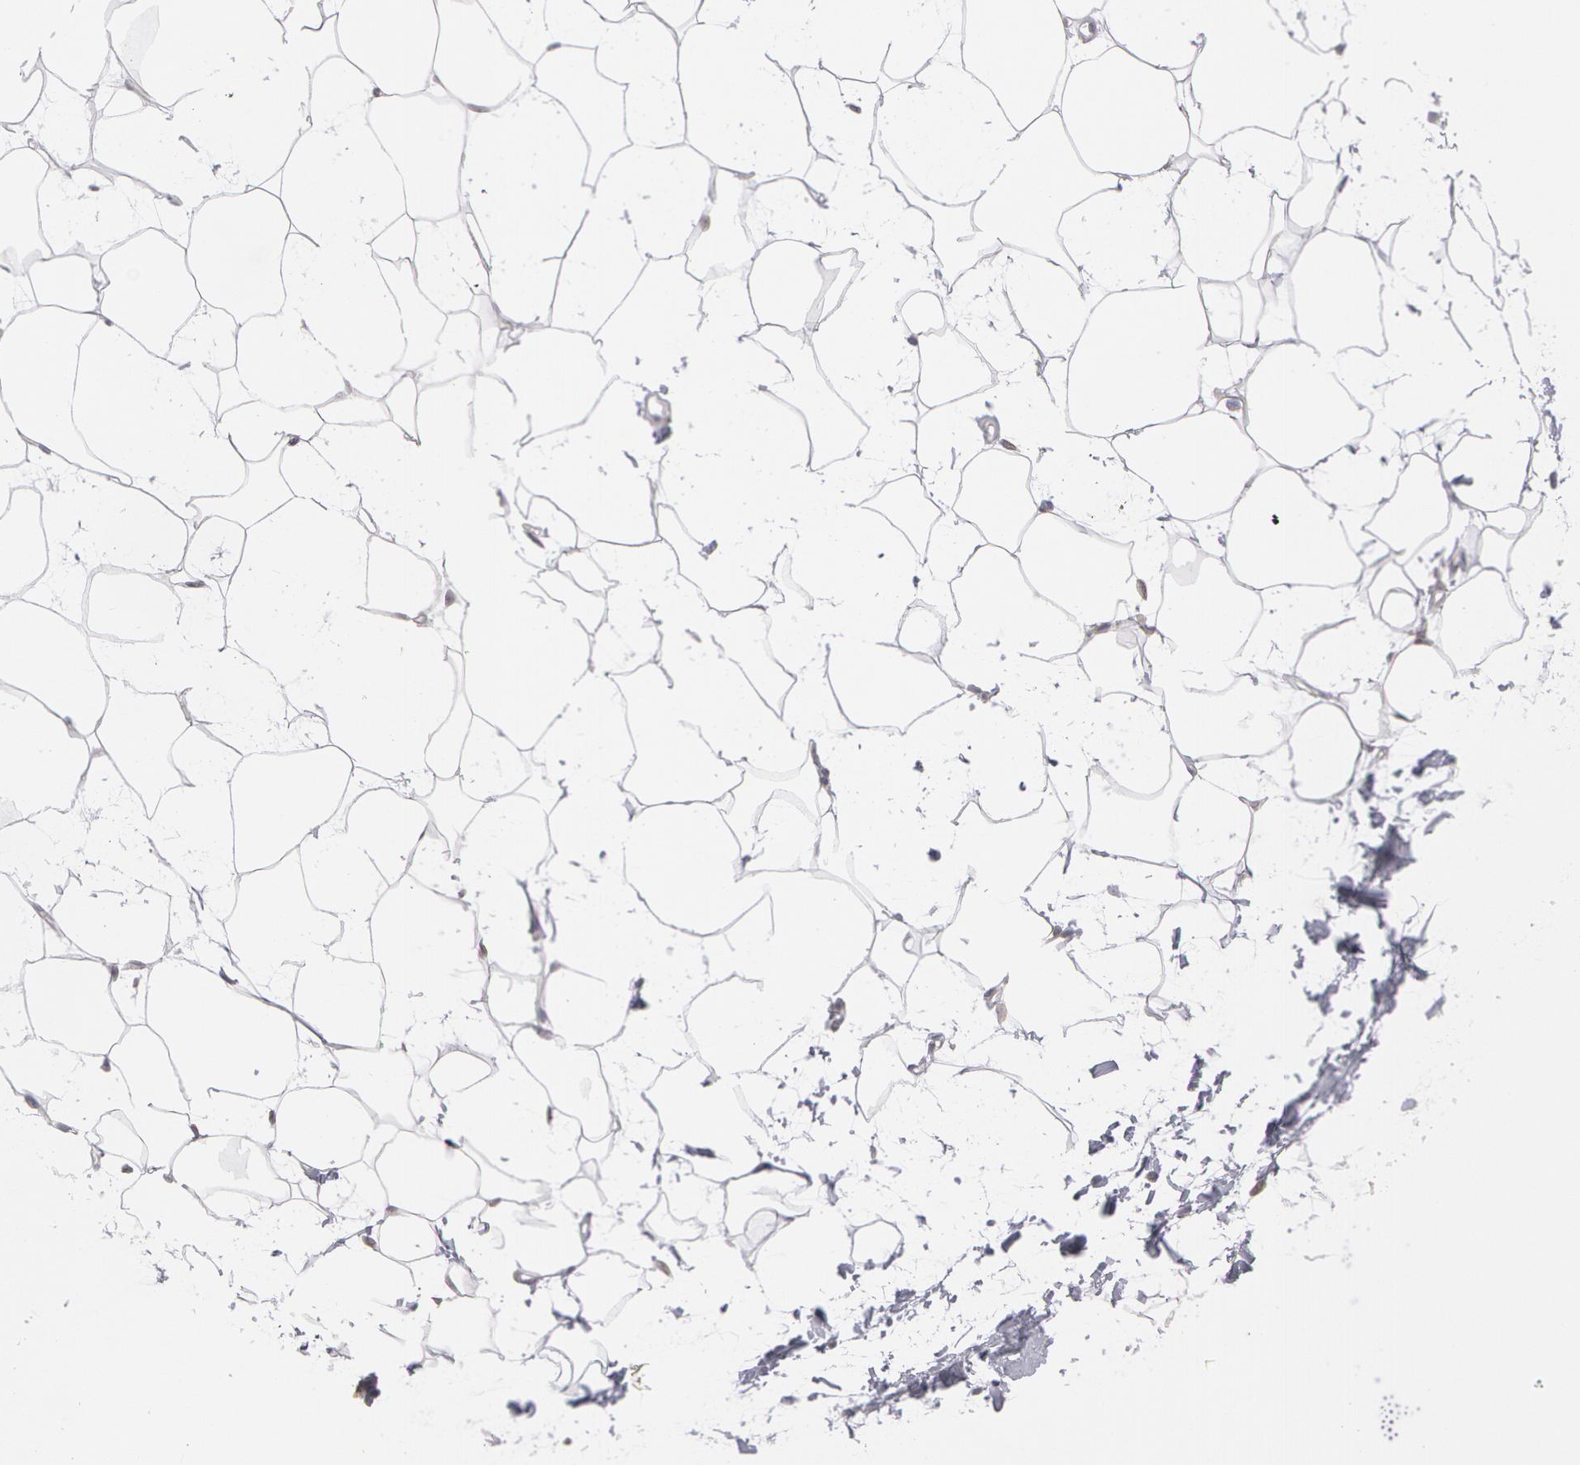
{"staining": {"intensity": "negative", "quantity": "none", "location": "none"}, "tissue": "adipose tissue", "cell_type": "Adipocytes", "image_type": "normal", "snomed": [{"axis": "morphology", "description": "Normal tissue, NOS"}, {"axis": "topography", "description": "Breast"}], "caption": "DAB immunohistochemical staining of normal adipose tissue displays no significant positivity in adipocytes.", "gene": "EMD", "patient": {"sex": "female", "age": 45}}